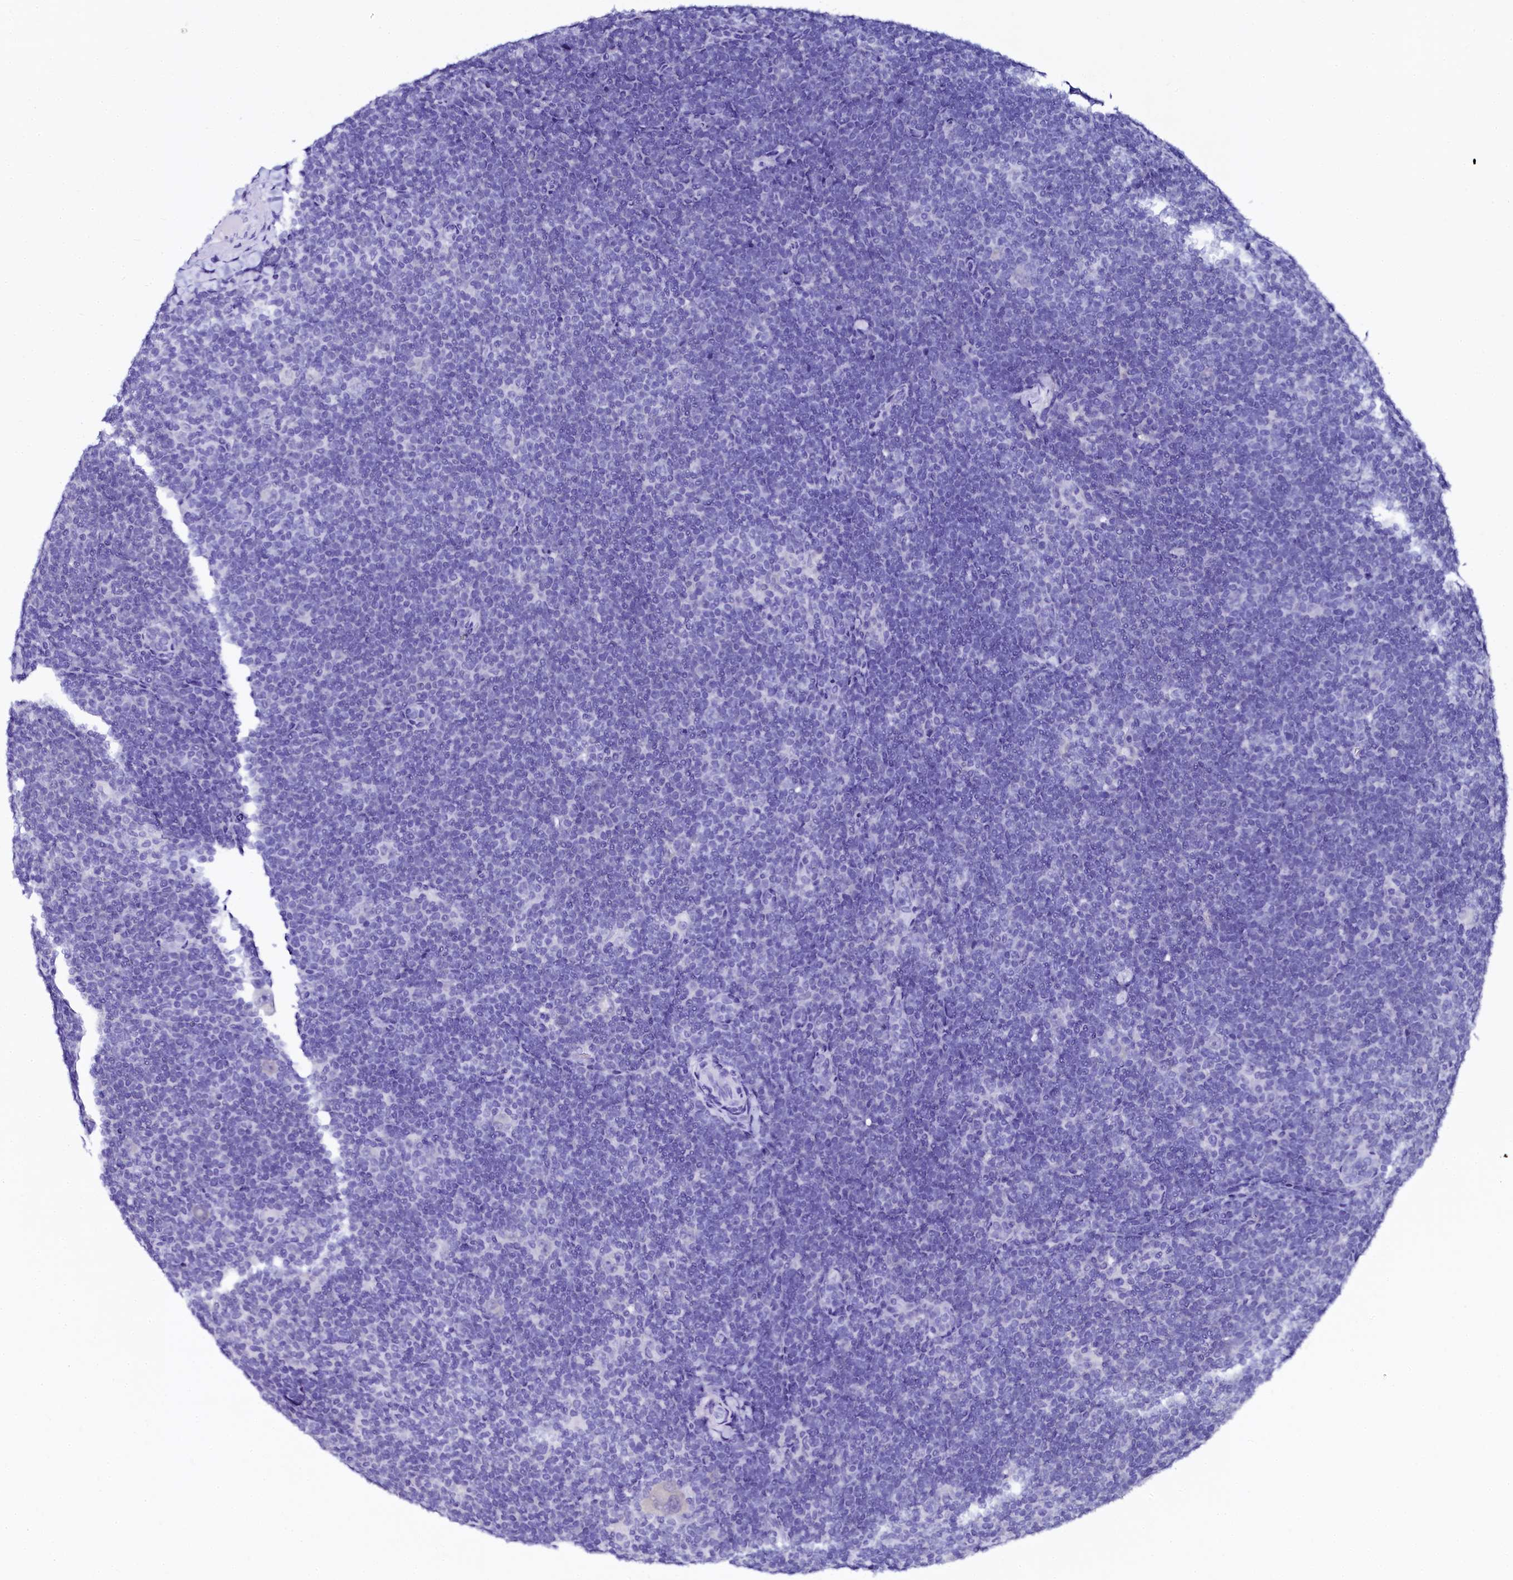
{"staining": {"intensity": "negative", "quantity": "none", "location": "none"}, "tissue": "lymphoma", "cell_type": "Tumor cells", "image_type": "cancer", "snomed": [{"axis": "morphology", "description": "Hodgkin's disease, NOS"}, {"axis": "topography", "description": "Lymph node"}], "caption": "Immunohistochemical staining of lymphoma reveals no significant positivity in tumor cells.", "gene": "SORD", "patient": {"sex": "female", "age": 57}}